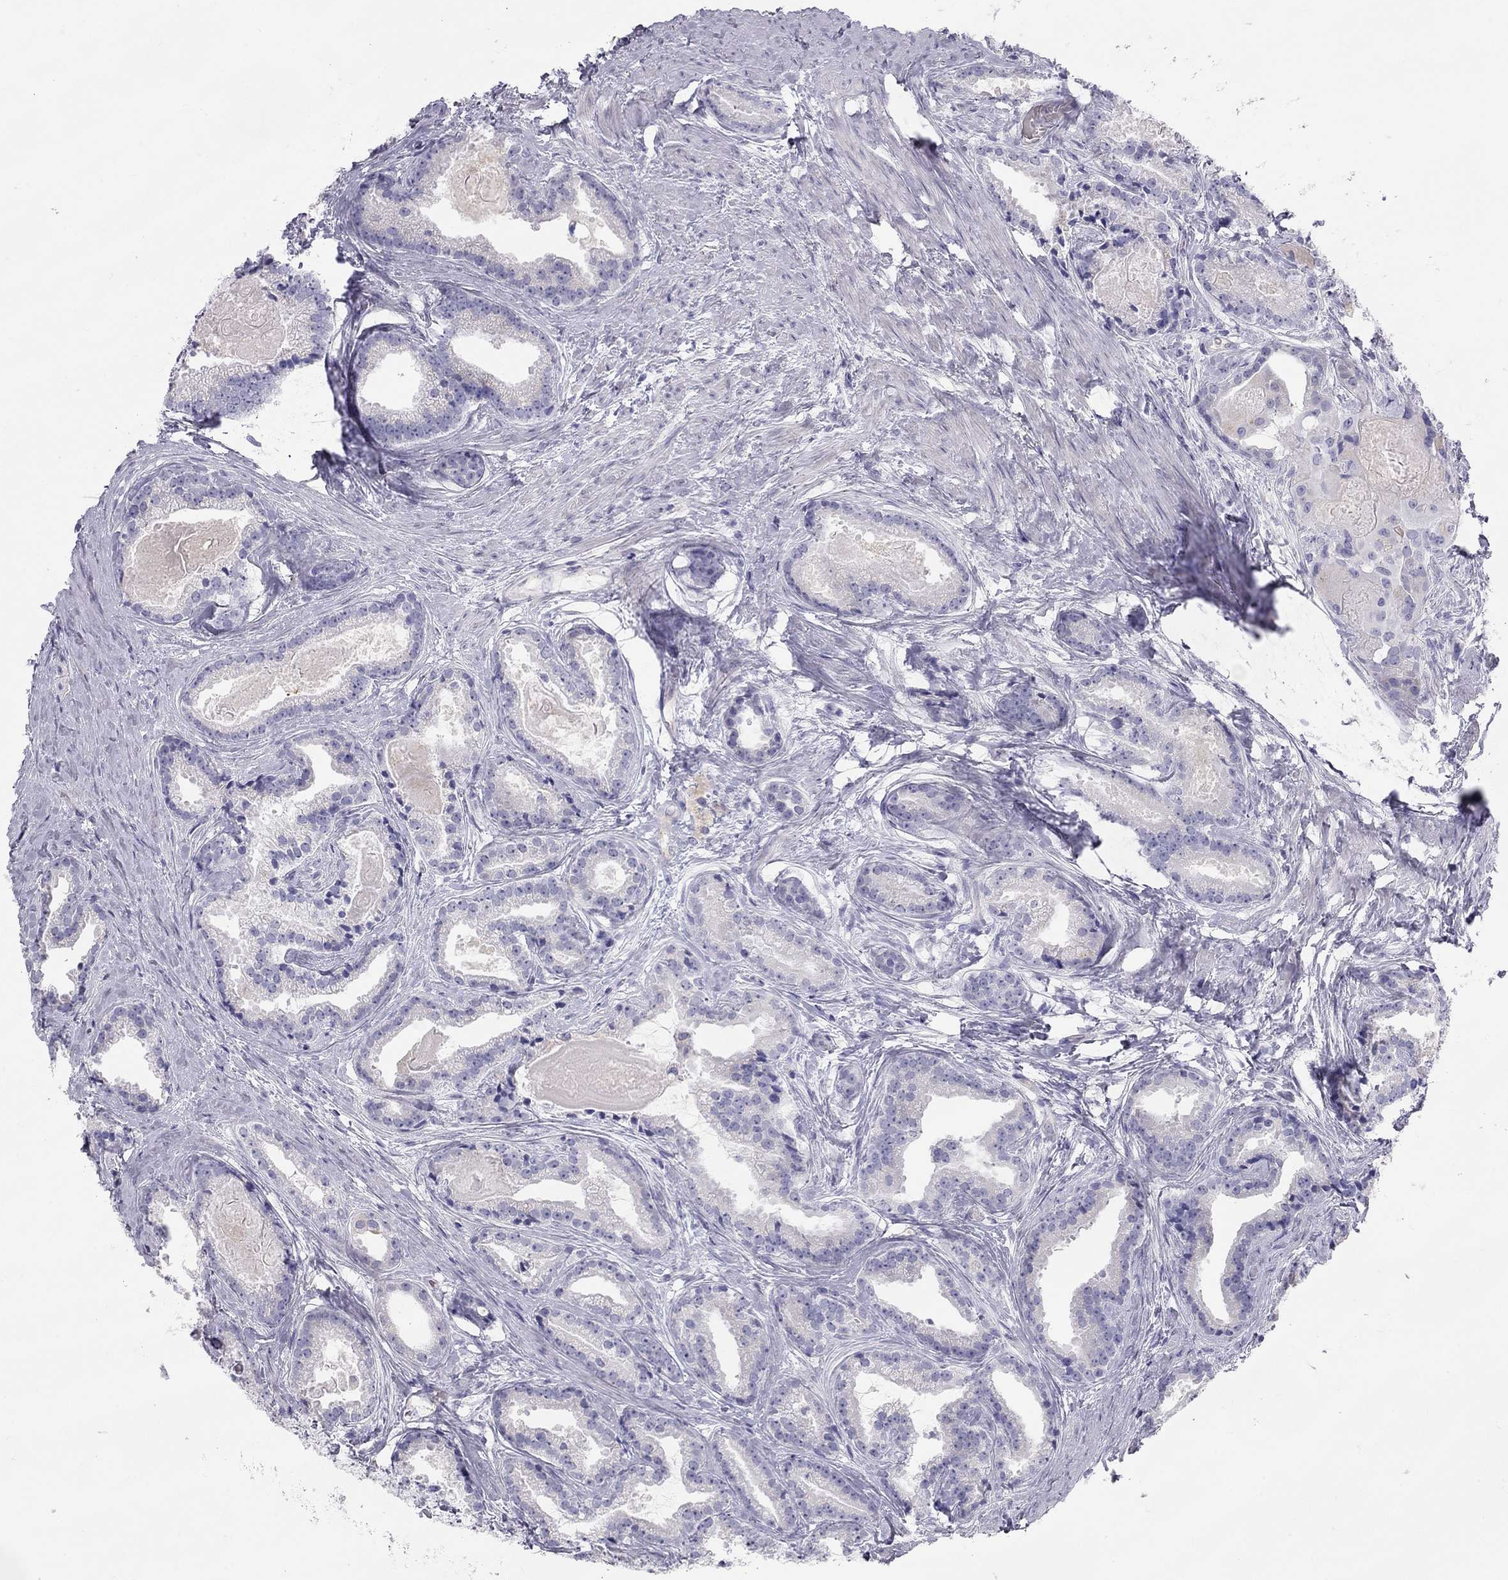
{"staining": {"intensity": "negative", "quantity": "none", "location": "none"}, "tissue": "prostate cancer", "cell_type": "Tumor cells", "image_type": "cancer", "snomed": [{"axis": "morphology", "description": "Adenocarcinoma, NOS"}, {"axis": "morphology", "description": "Adenocarcinoma, High grade"}, {"axis": "topography", "description": "Prostate"}], "caption": "DAB immunohistochemical staining of prostate cancer displays no significant staining in tumor cells.", "gene": "TDRD6", "patient": {"sex": "male", "age": 64}}